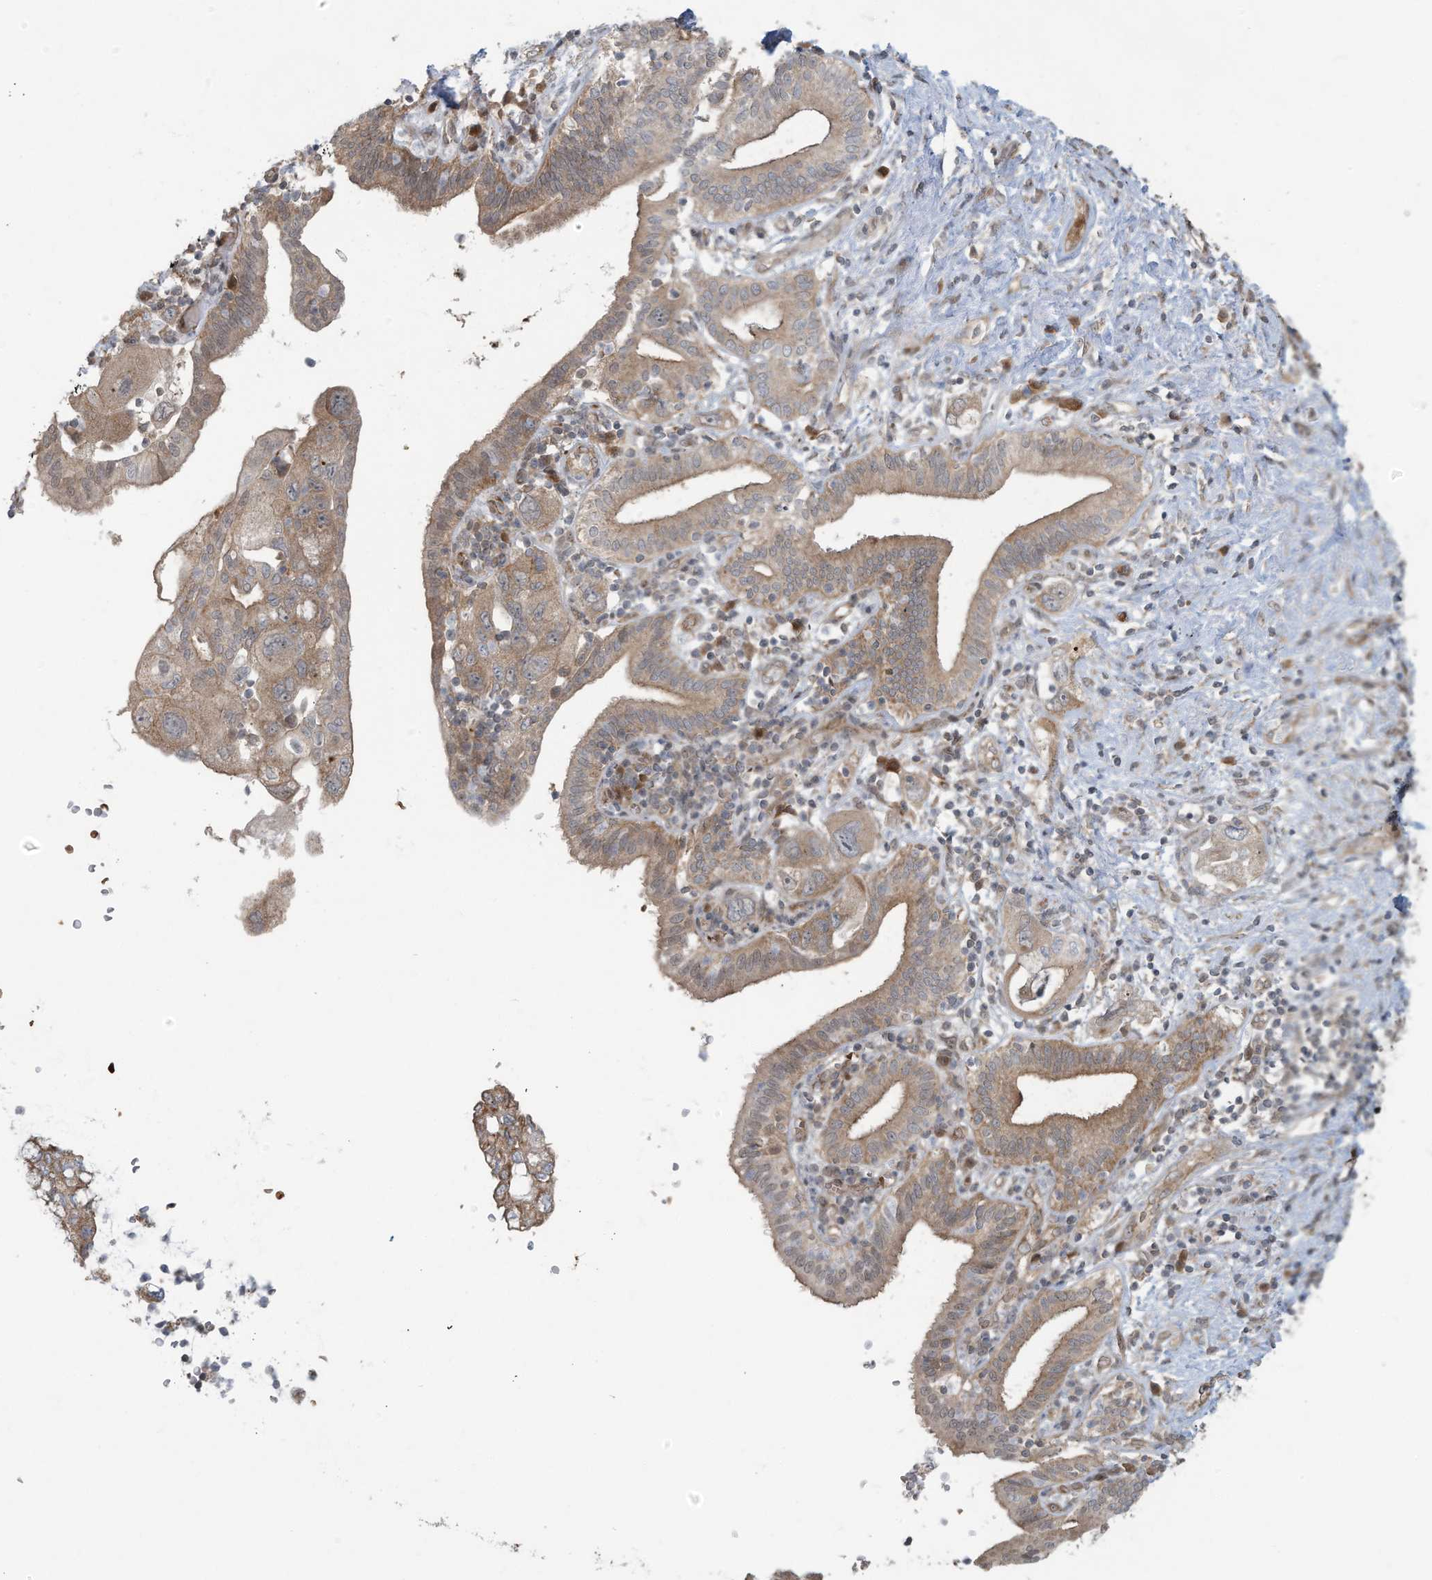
{"staining": {"intensity": "moderate", "quantity": ">75%", "location": "cytoplasmic/membranous"}, "tissue": "pancreatic cancer", "cell_type": "Tumor cells", "image_type": "cancer", "snomed": [{"axis": "morphology", "description": "Adenocarcinoma, NOS"}, {"axis": "topography", "description": "Pancreas"}], "caption": "Pancreatic cancer stained with a brown dye reveals moderate cytoplasmic/membranous positive expression in approximately >75% of tumor cells.", "gene": "ERI2", "patient": {"sex": "female", "age": 73}}